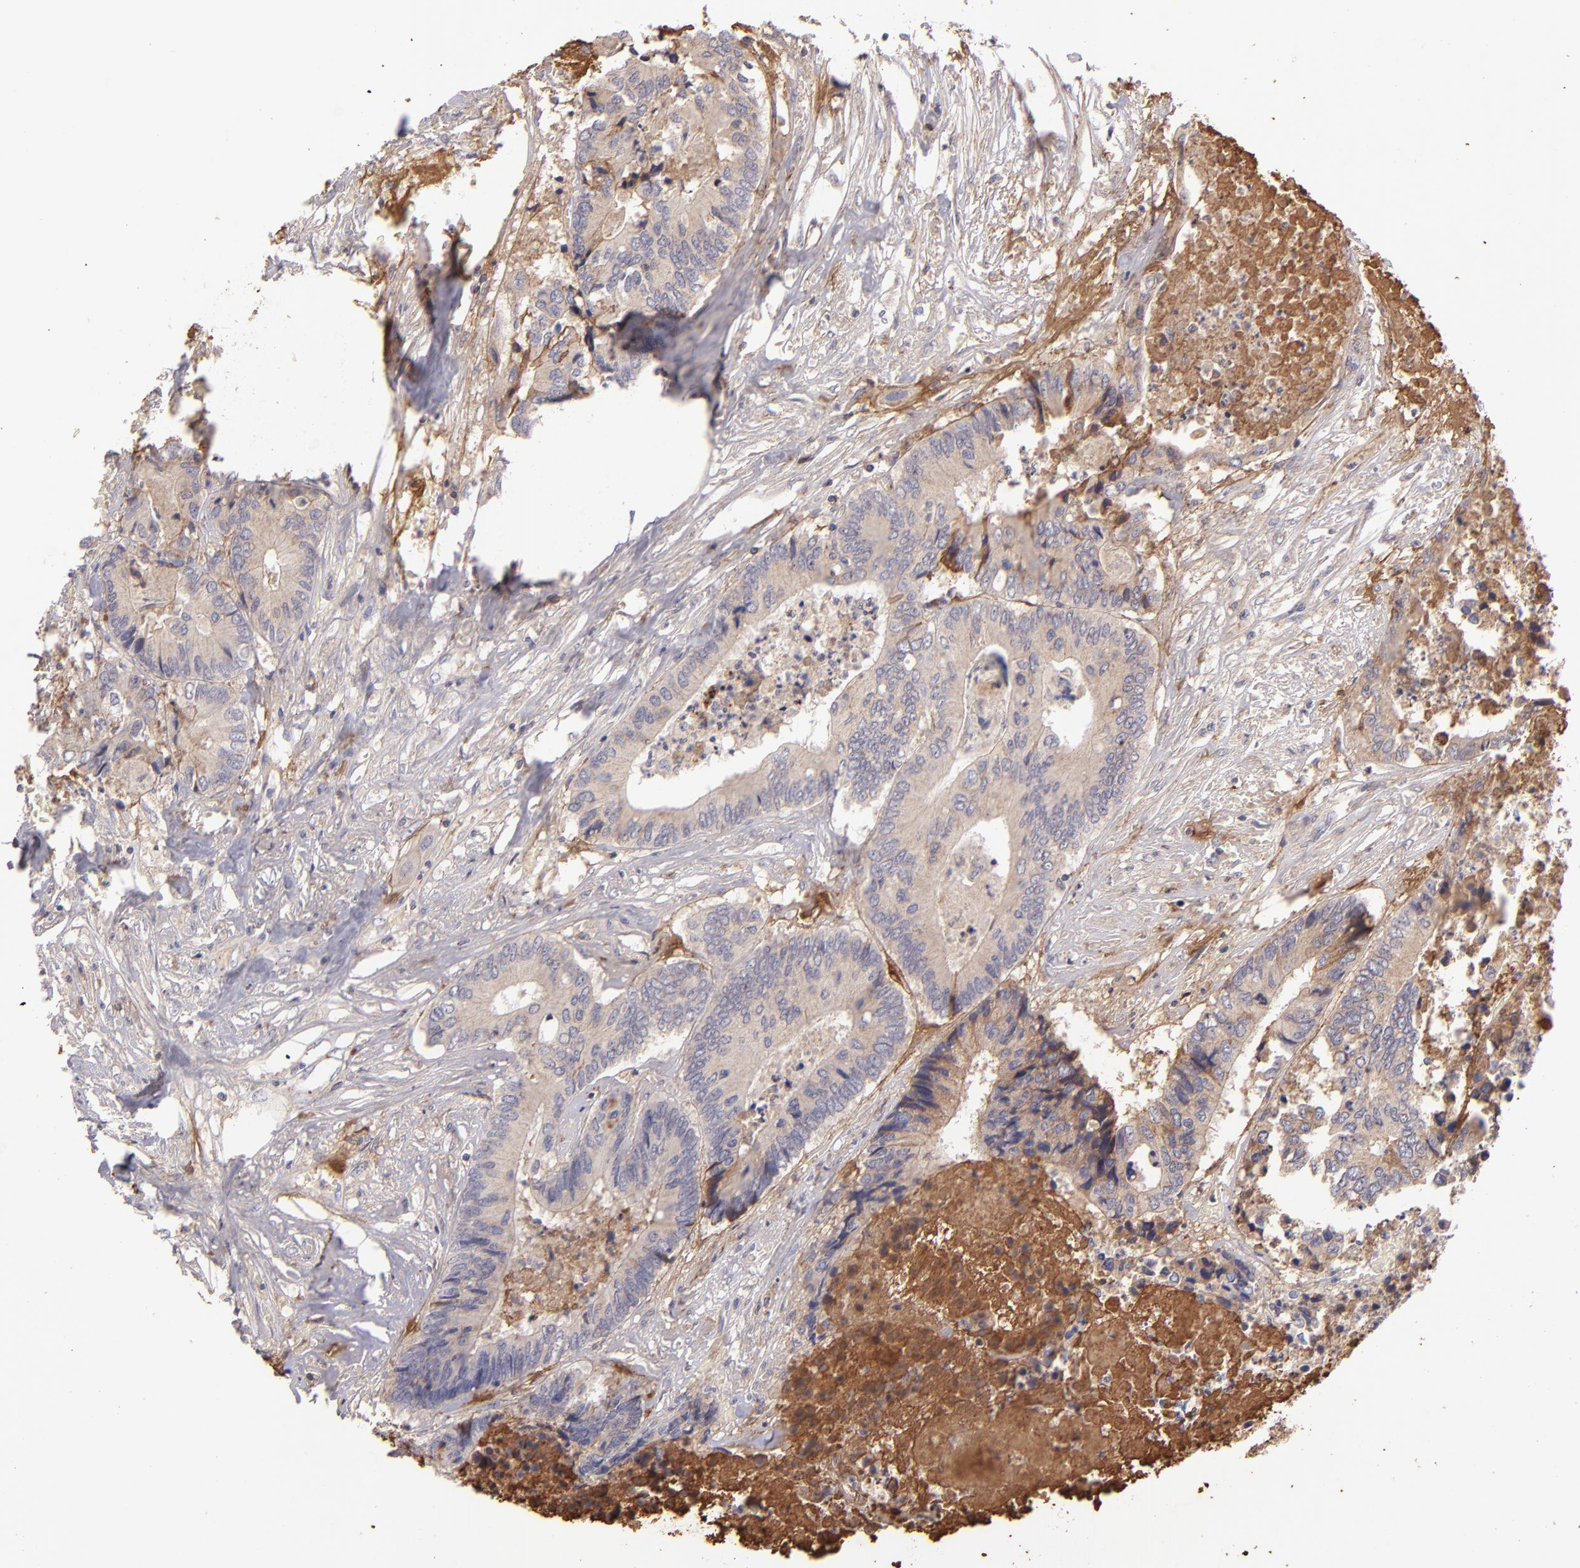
{"staining": {"intensity": "weak", "quantity": ">75%", "location": "cytoplasmic/membranous"}, "tissue": "colorectal cancer", "cell_type": "Tumor cells", "image_type": "cancer", "snomed": [{"axis": "morphology", "description": "Adenocarcinoma, NOS"}, {"axis": "topography", "description": "Rectum"}], "caption": "There is low levels of weak cytoplasmic/membranous positivity in tumor cells of colorectal cancer (adenocarcinoma), as demonstrated by immunohistochemical staining (brown color).", "gene": "FGB", "patient": {"sex": "male", "age": 55}}